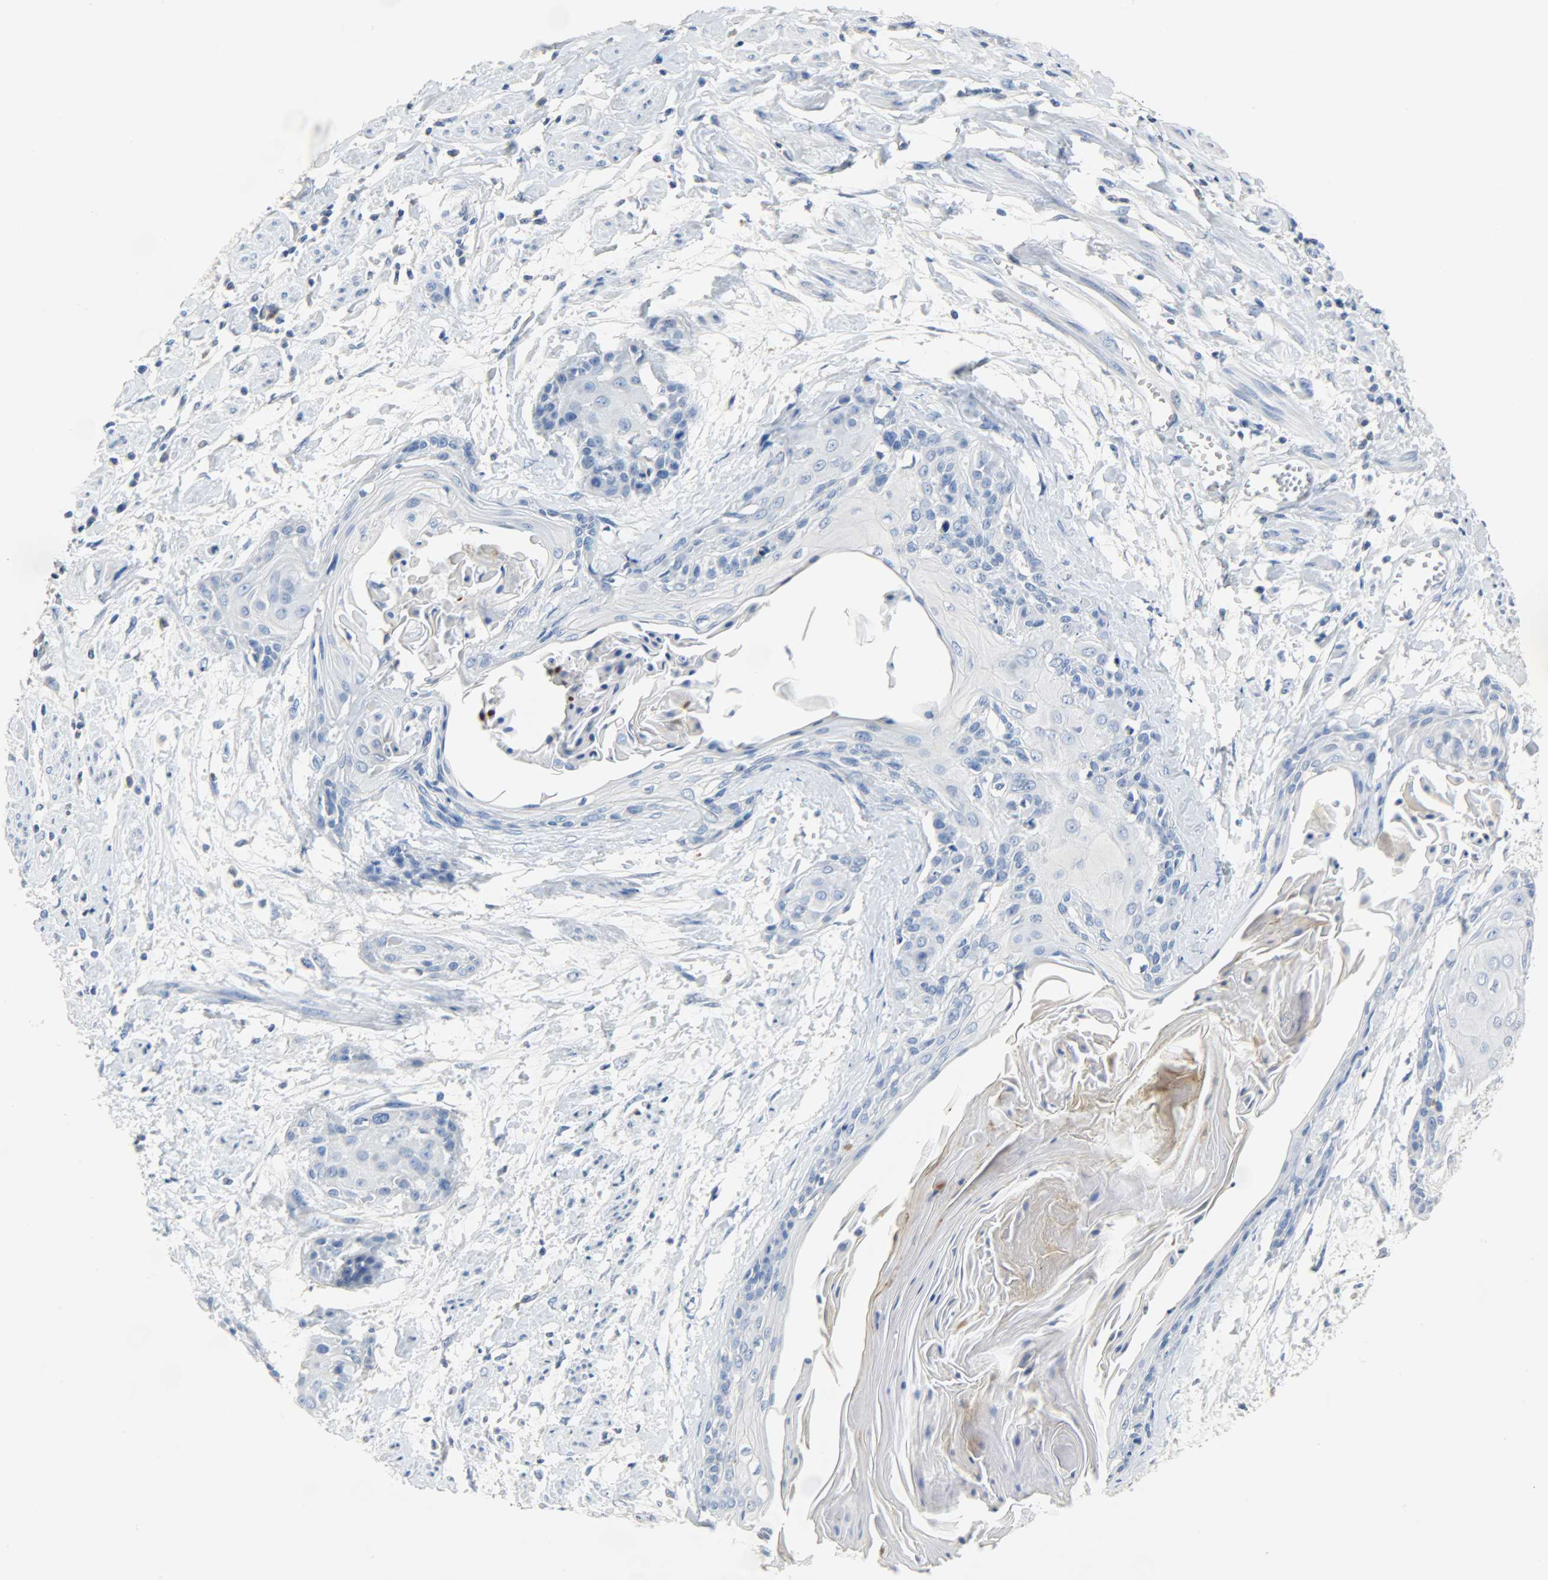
{"staining": {"intensity": "negative", "quantity": "none", "location": "none"}, "tissue": "cervical cancer", "cell_type": "Tumor cells", "image_type": "cancer", "snomed": [{"axis": "morphology", "description": "Squamous cell carcinoma, NOS"}, {"axis": "topography", "description": "Cervix"}], "caption": "Cervical squamous cell carcinoma was stained to show a protein in brown. There is no significant expression in tumor cells.", "gene": "CRP", "patient": {"sex": "female", "age": 57}}